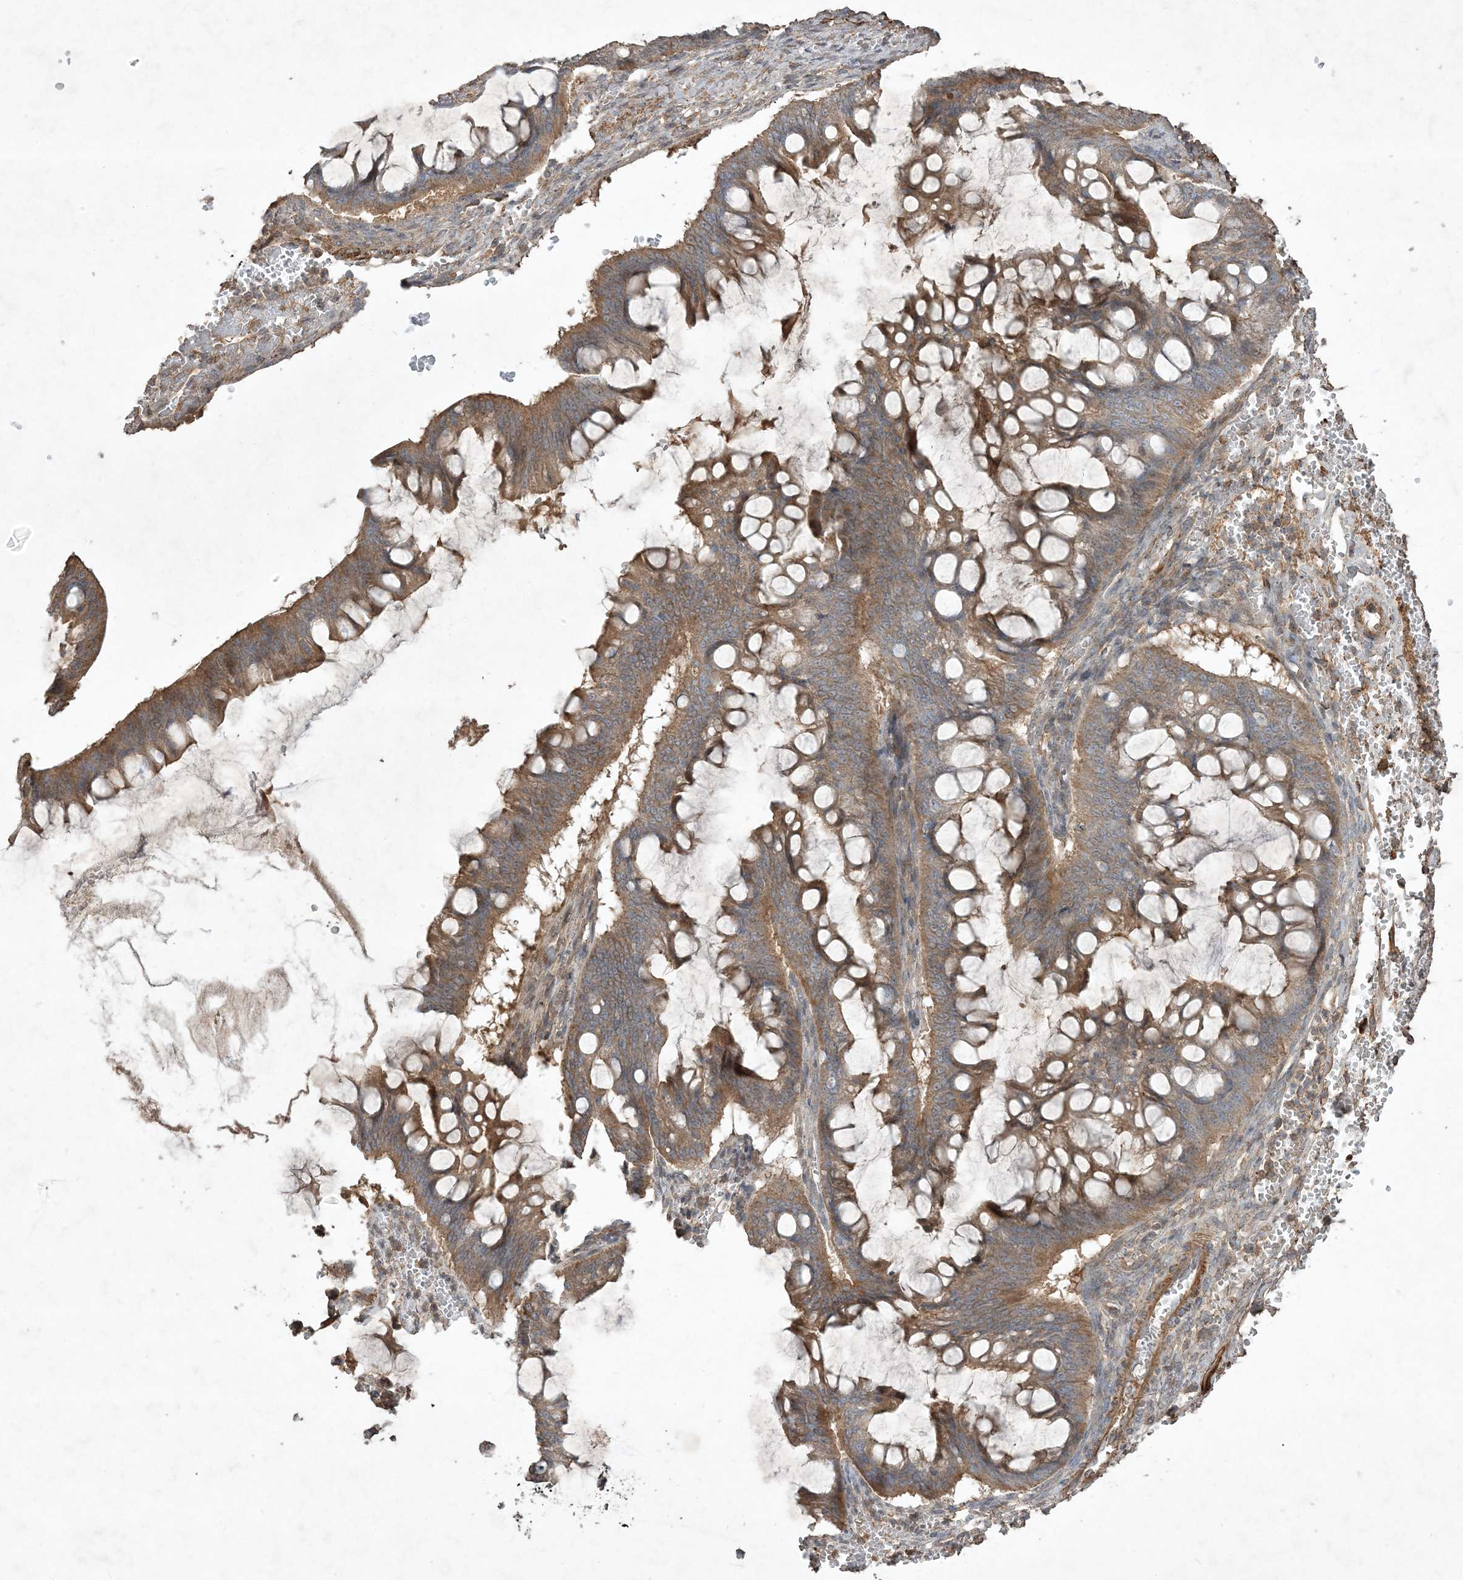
{"staining": {"intensity": "moderate", "quantity": ">75%", "location": "cytoplasmic/membranous"}, "tissue": "ovarian cancer", "cell_type": "Tumor cells", "image_type": "cancer", "snomed": [{"axis": "morphology", "description": "Cystadenocarcinoma, mucinous, NOS"}, {"axis": "topography", "description": "Ovary"}], "caption": "Mucinous cystadenocarcinoma (ovarian) stained with DAB (3,3'-diaminobenzidine) immunohistochemistry (IHC) exhibits medium levels of moderate cytoplasmic/membranous positivity in about >75% of tumor cells. The protein is shown in brown color, while the nuclei are stained blue.", "gene": "PRRT3", "patient": {"sex": "female", "age": 73}}